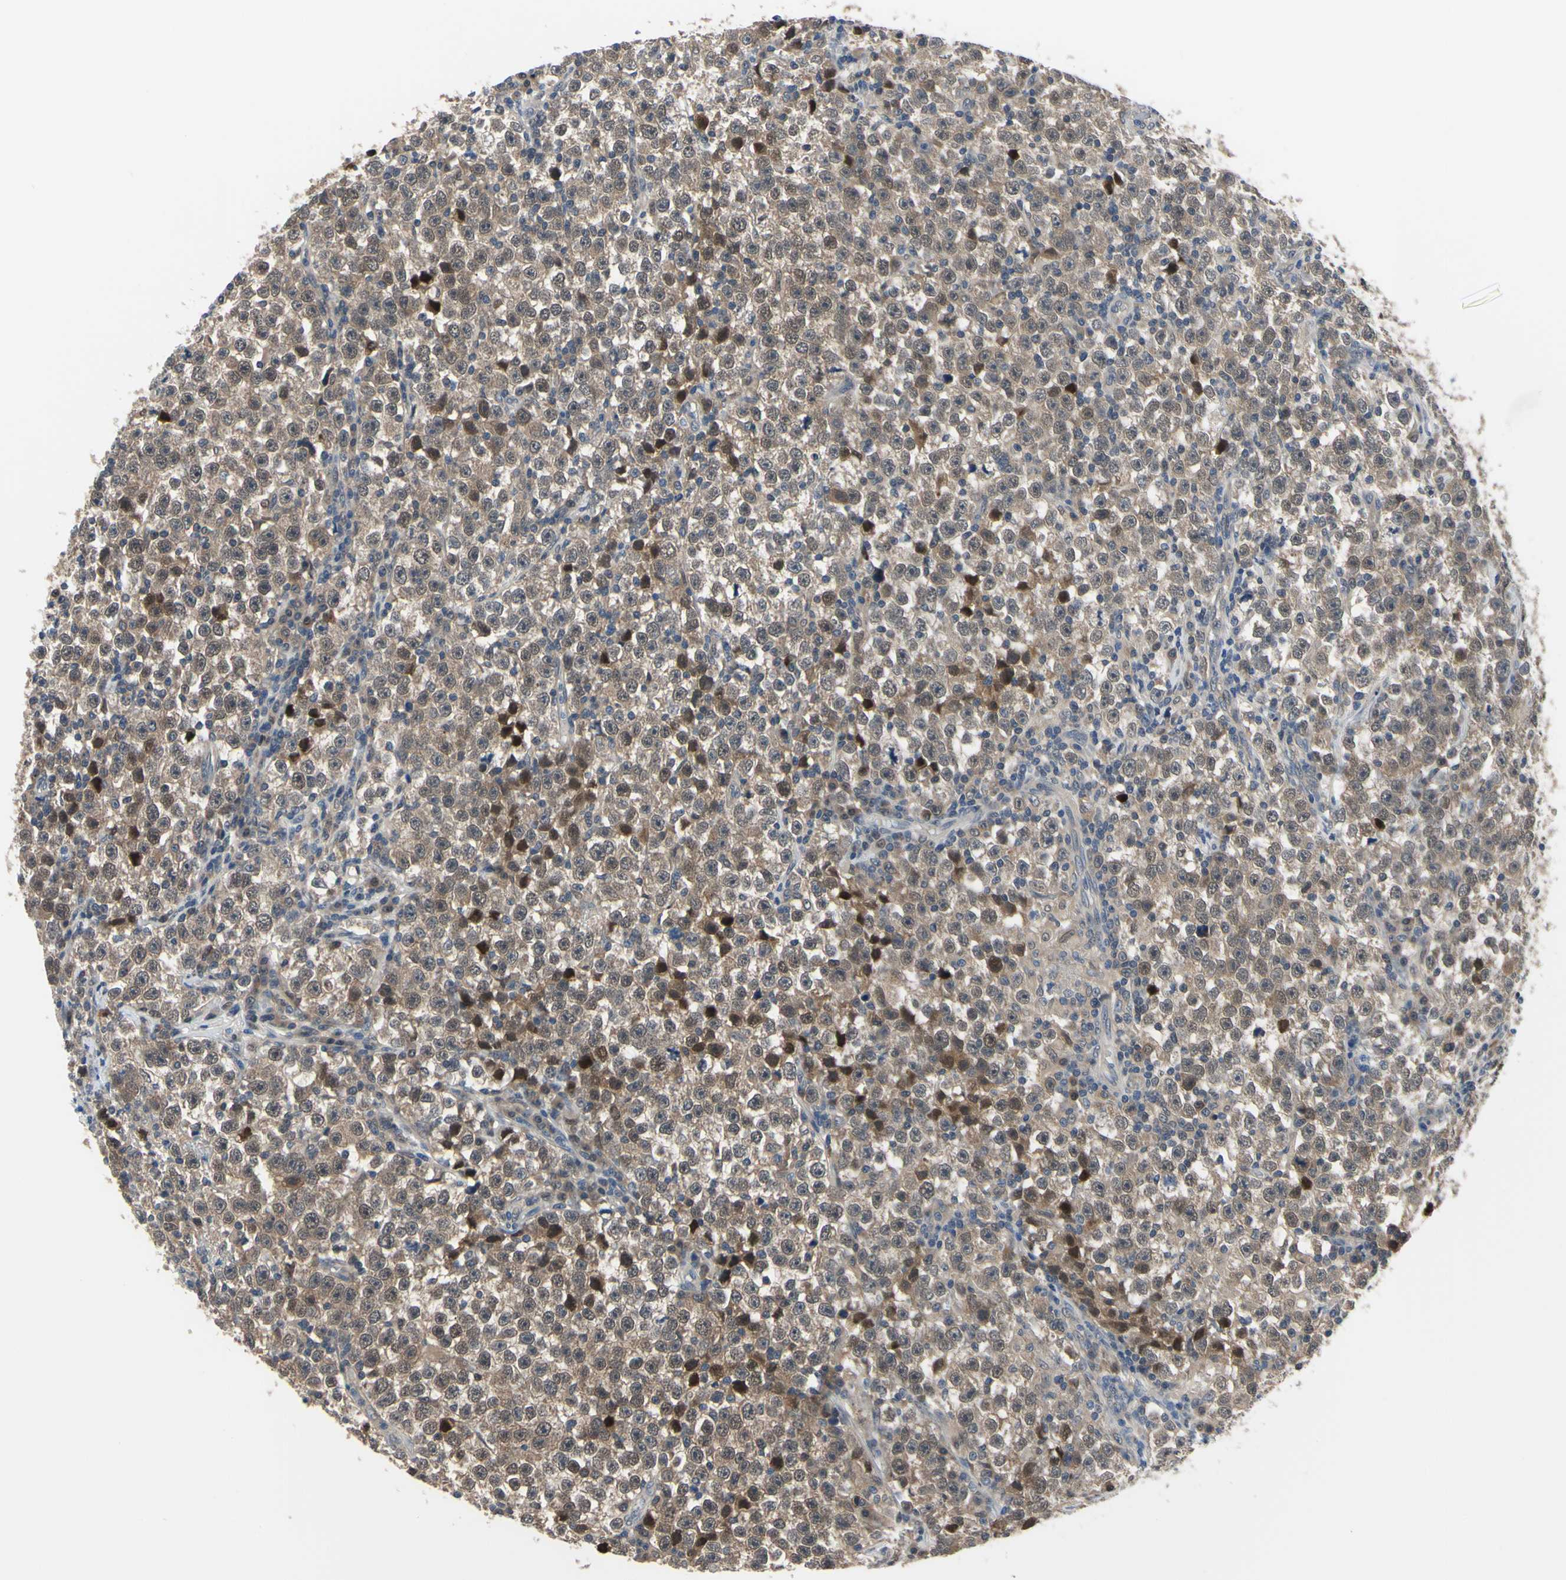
{"staining": {"intensity": "strong", "quantity": "<25%", "location": "cytoplasmic/membranous,nuclear"}, "tissue": "testis cancer", "cell_type": "Tumor cells", "image_type": "cancer", "snomed": [{"axis": "morphology", "description": "Seminoma, NOS"}, {"axis": "topography", "description": "Testis"}], "caption": "A brown stain shows strong cytoplasmic/membranous and nuclear expression of a protein in testis seminoma tumor cells. The protein of interest is shown in brown color, while the nuclei are stained blue.", "gene": "HSPA4", "patient": {"sex": "male", "age": 43}}